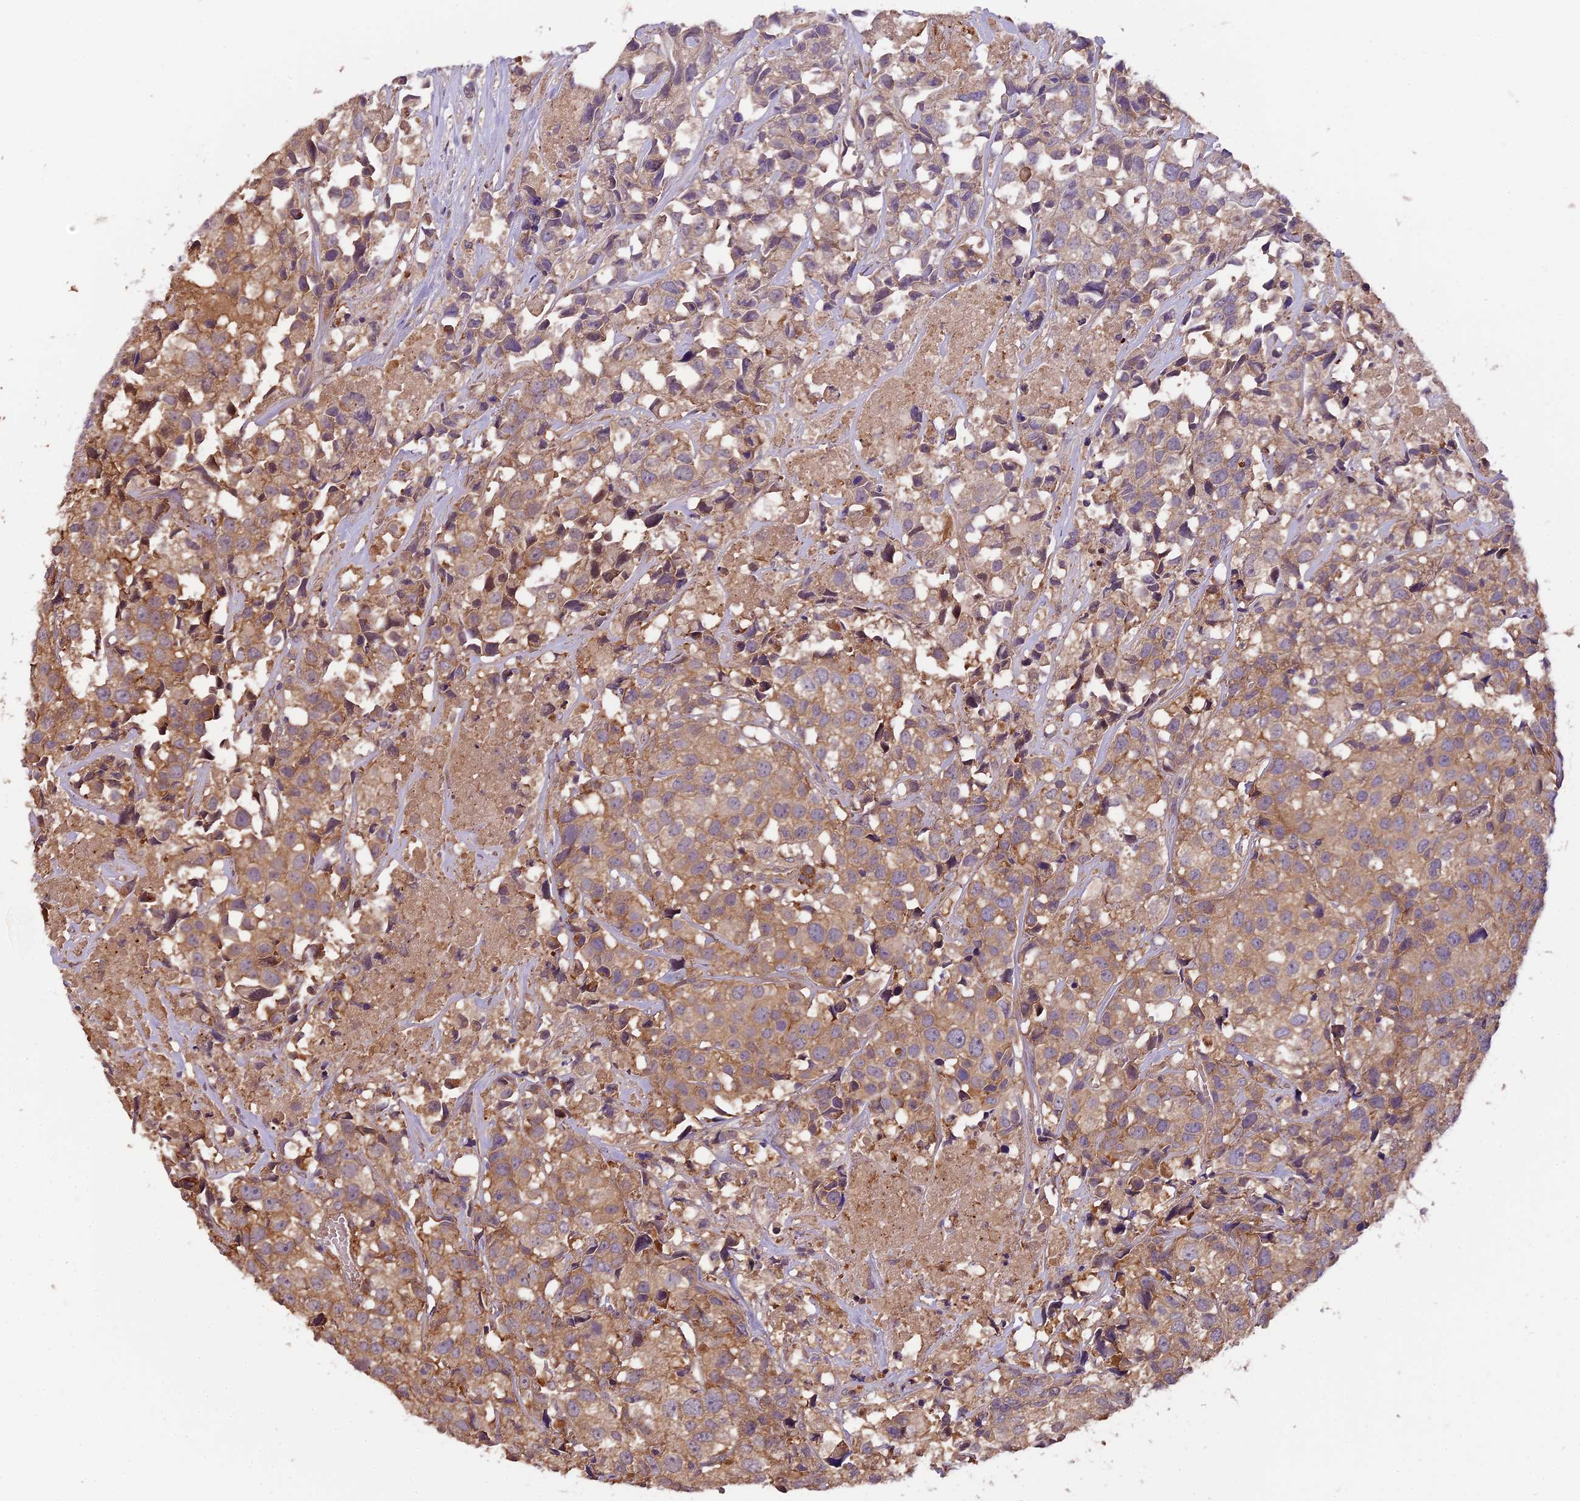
{"staining": {"intensity": "weak", "quantity": ">75%", "location": "cytoplasmic/membranous"}, "tissue": "urothelial cancer", "cell_type": "Tumor cells", "image_type": "cancer", "snomed": [{"axis": "morphology", "description": "Urothelial carcinoma, High grade"}, {"axis": "topography", "description": "Urinary bladder"}], "caption": "IHC (DAB (3,3'-diaminobenzidine)) staining of high-grade urothelial carcinoma shows weak cytoplasmic/membranous protein expression in approximately >75% of tumor cells.", "gene": "SETD6", "patient": {"sex": "female", "age": 75}}